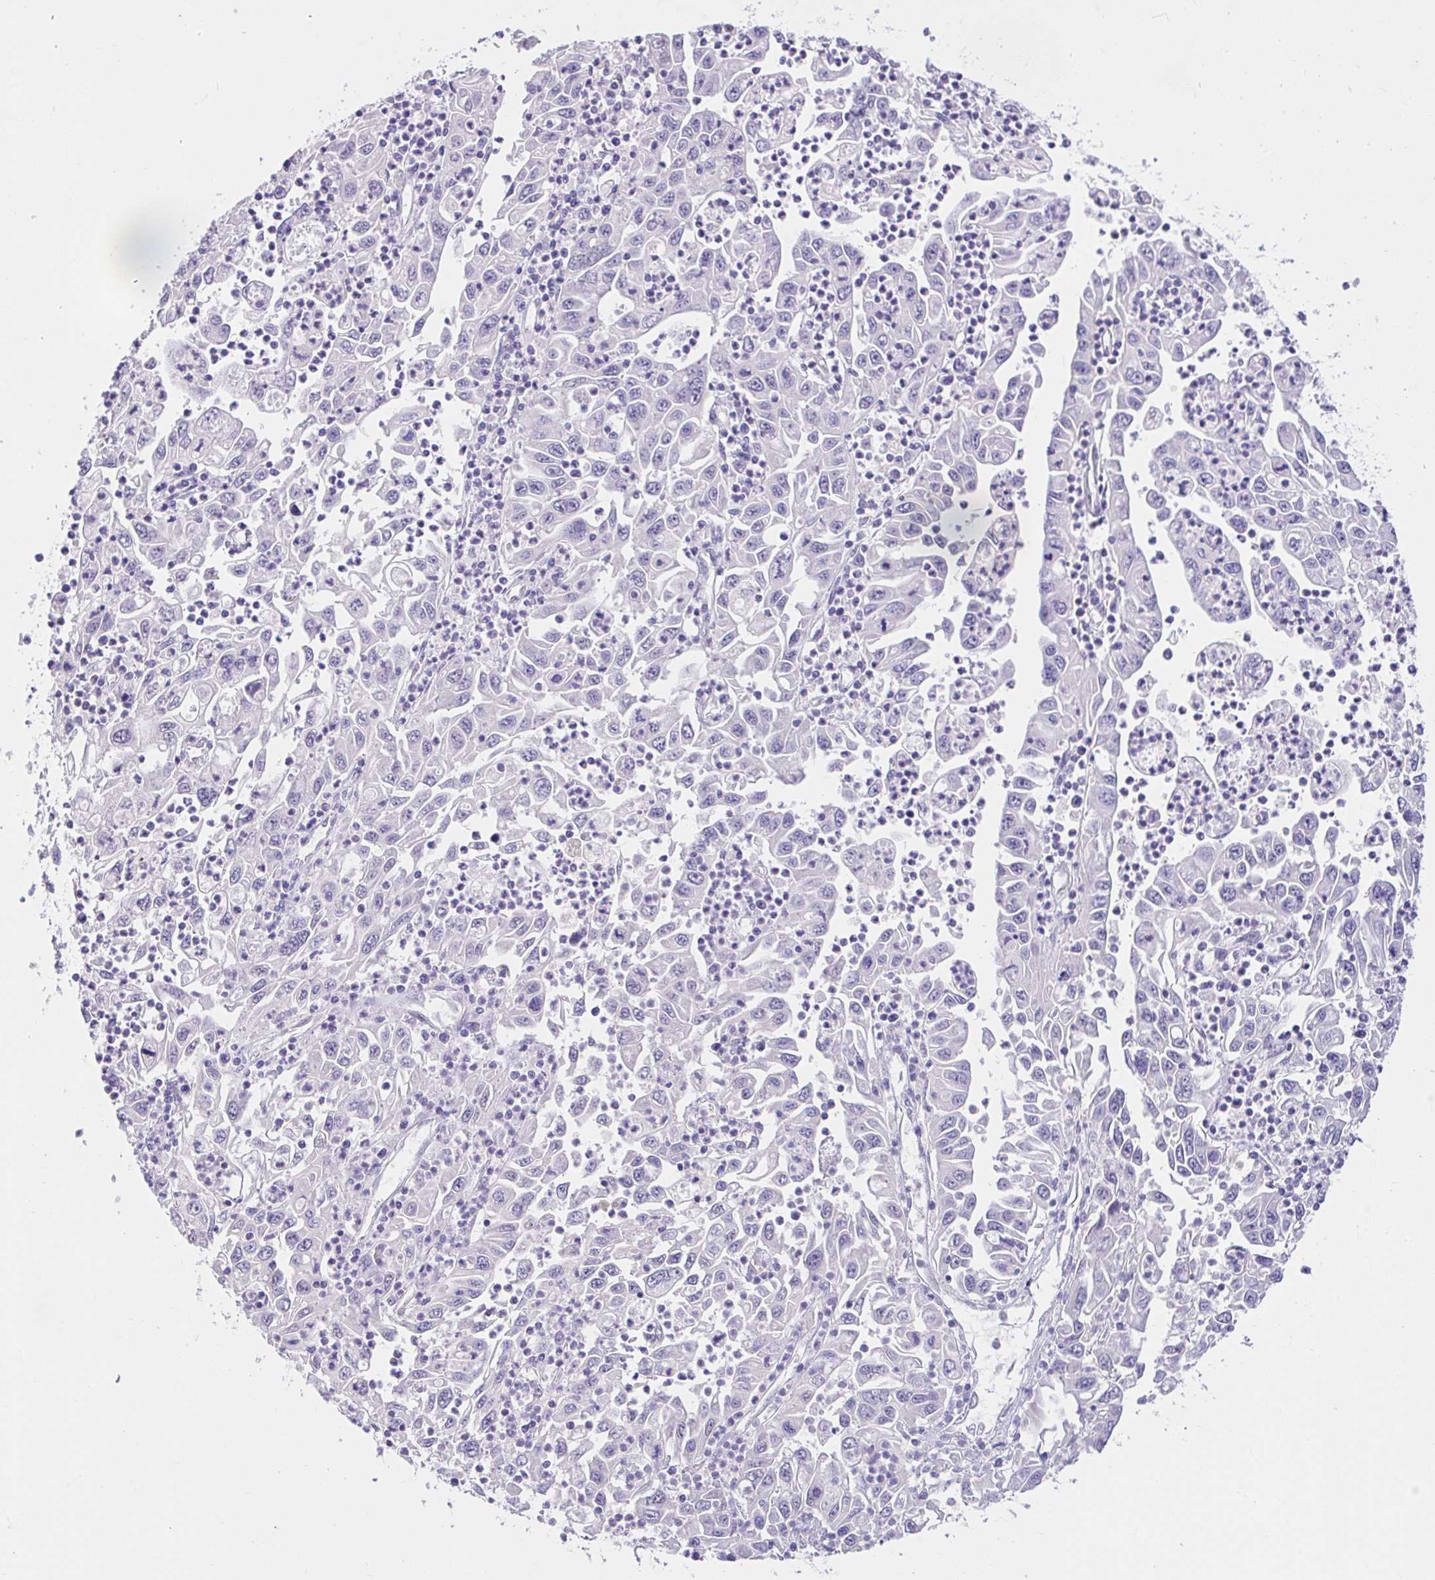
{"staining": {"intensity": "negative", "quantity": "none", "location": "none"}, "tissue": "endometrial cancer", "cell_type": "Tumor cells", "image_type": "cancer", "snomed": [{"axis": "morphology", "description": "Adenocarcinoma, NOS"}, {"axis": "topography", "description": "Uterus"}], "caption": "Immunohistochemistry (IHC) photomicrograph of endometrial cancer (adenocarcinoma) stained for a protein (brown), which displays no expression in tumor cells.", "gene": "CDO1", "patient": {"sex": "female", "age": 62}}